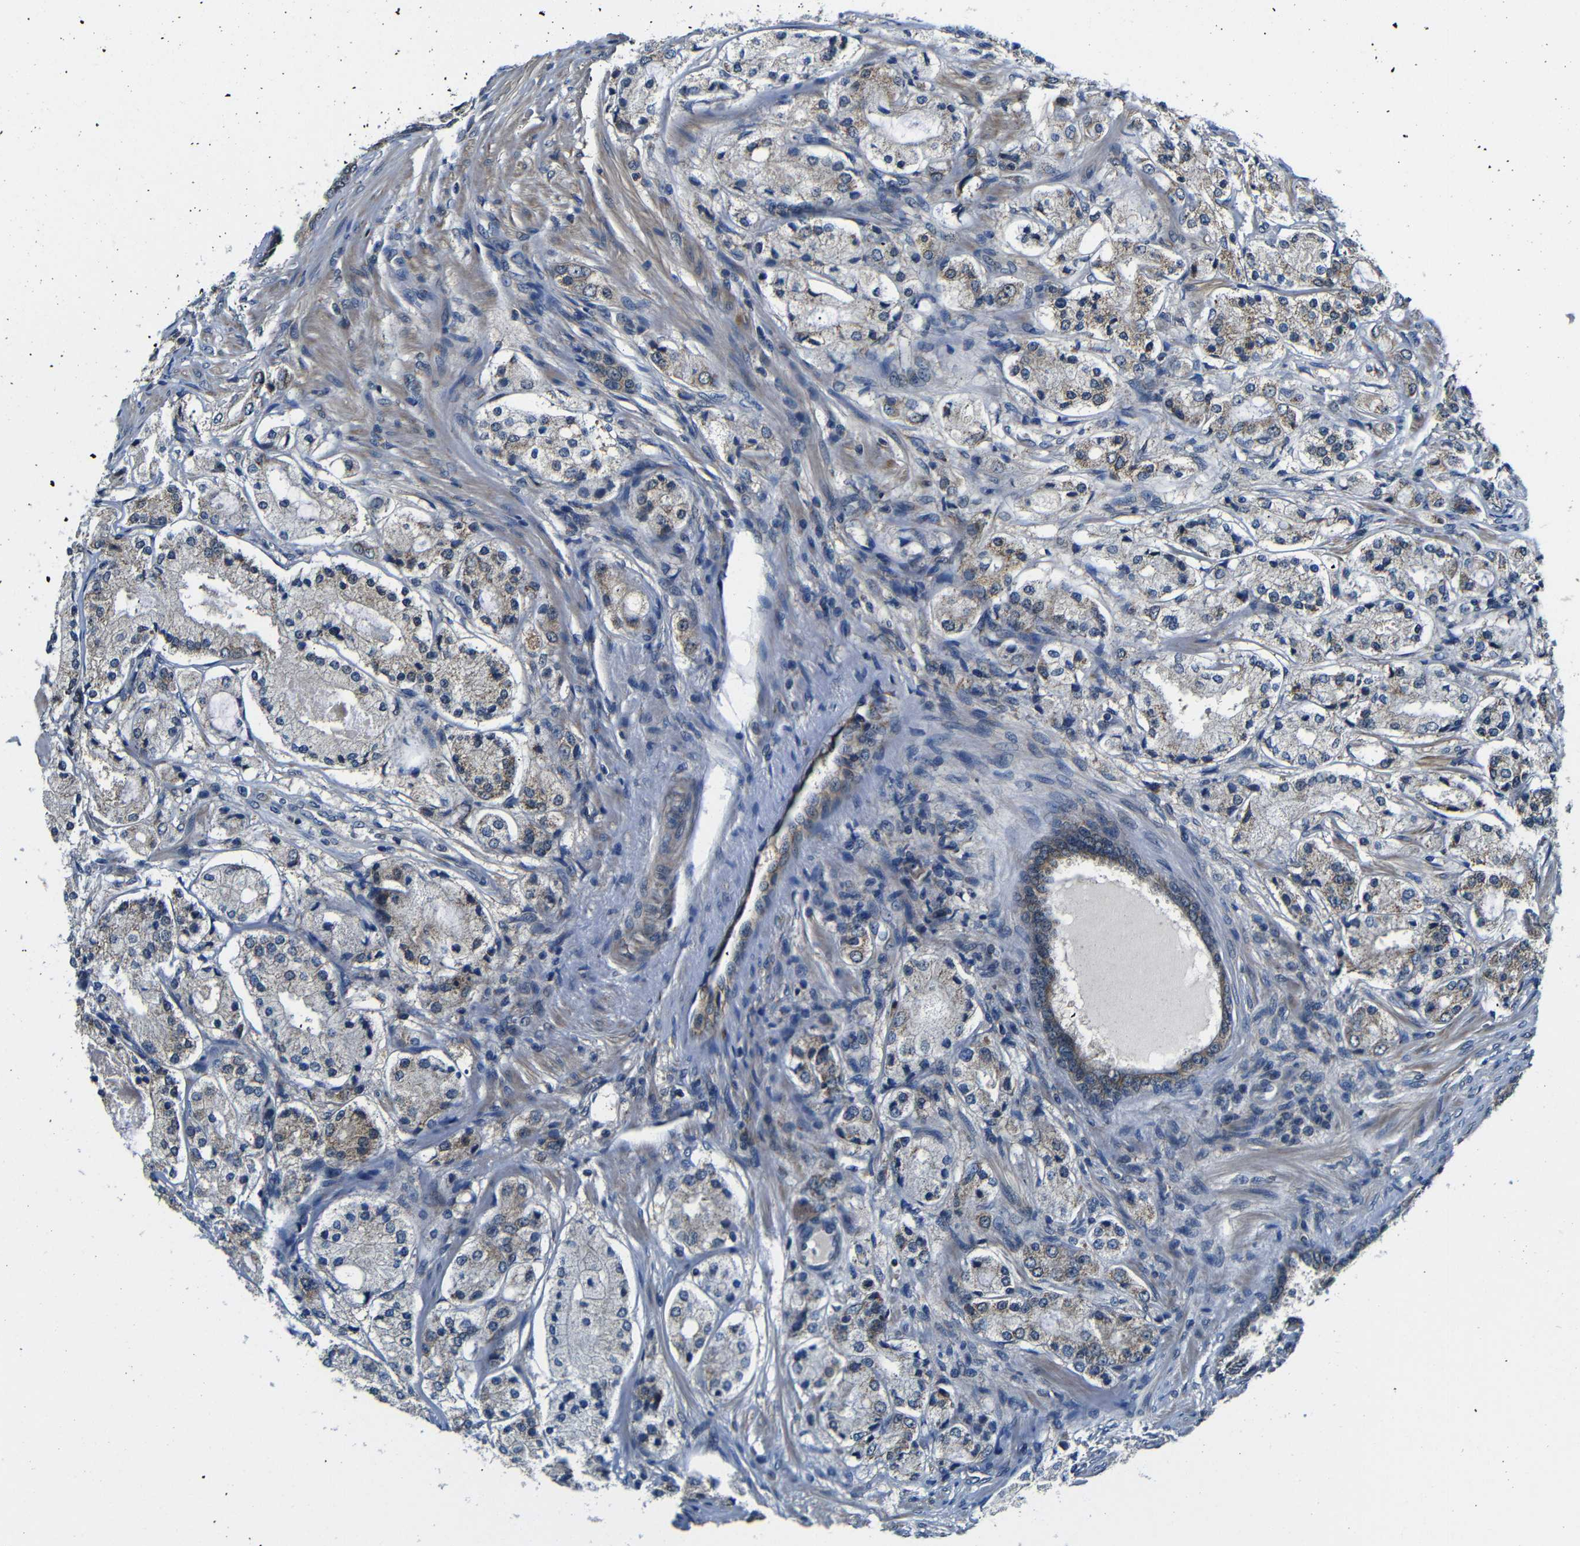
{"staining": {"intensity": "weak", "quantity": "25%-75%", "location": "cytoplasmic/membranous"}, "tissue": "prostate cancer", "cell_type": "Tumor cells", "image_type": "cancer", "snomed": [{"axis": "morphology", "description": "Adenocarcinoma, High grade"}, {"axis": "topography", "description": "Prostate"}], "caption": "High-grade adenocarcinoma (prostate) was stained to show a protein in brown. There is low levels of weak cytoplasmic/membranous positivity in about 25%-75% of tumor cells. (DAB IHC with brightfield microscopy, high magnification).", "gene": "FKBP14", "patient": {"sex": "male", "age": 65}}